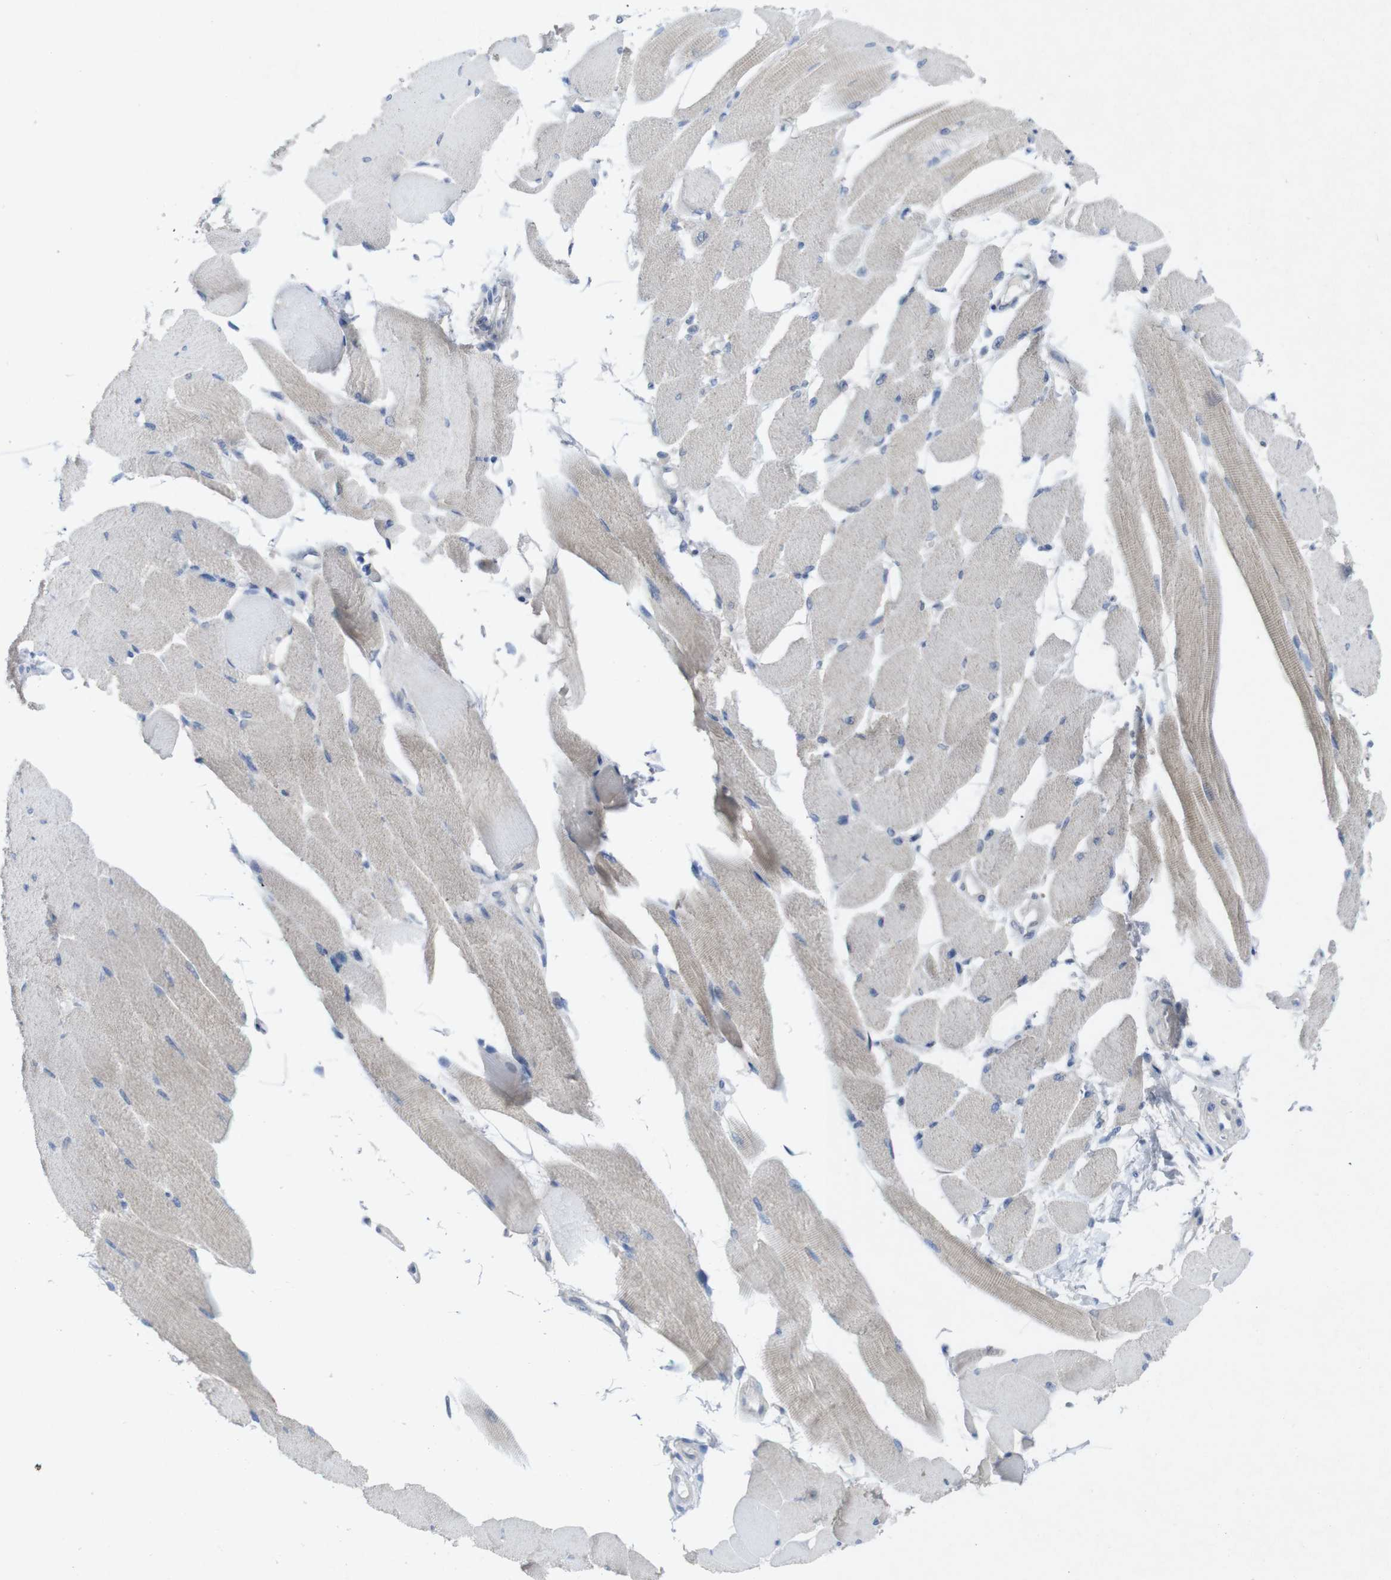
{"staining": {"intensity": "weak", "quantity": "25%-75%", "location": "cytoplasmic/membranous"}, "tissue": "skeletal muscle", "cell_type": "Myocytes", "image_type": "normal", "snomed": [{"axis": "morphology", "description": "Normal tissue, NOS"}, {"axis": "topography", "description": "Skeletal muscle"}, {"axis": "topography", "description": "Peripheral nerve tissue"}], "caption": "Myocytes display weak cytoplasmic/membranous positivity in approximately 25%-75% of cells in unremarkable skeletal muscle.", "gene": "SLAMF7", "patient": {"sex": "female", "age": 84}}